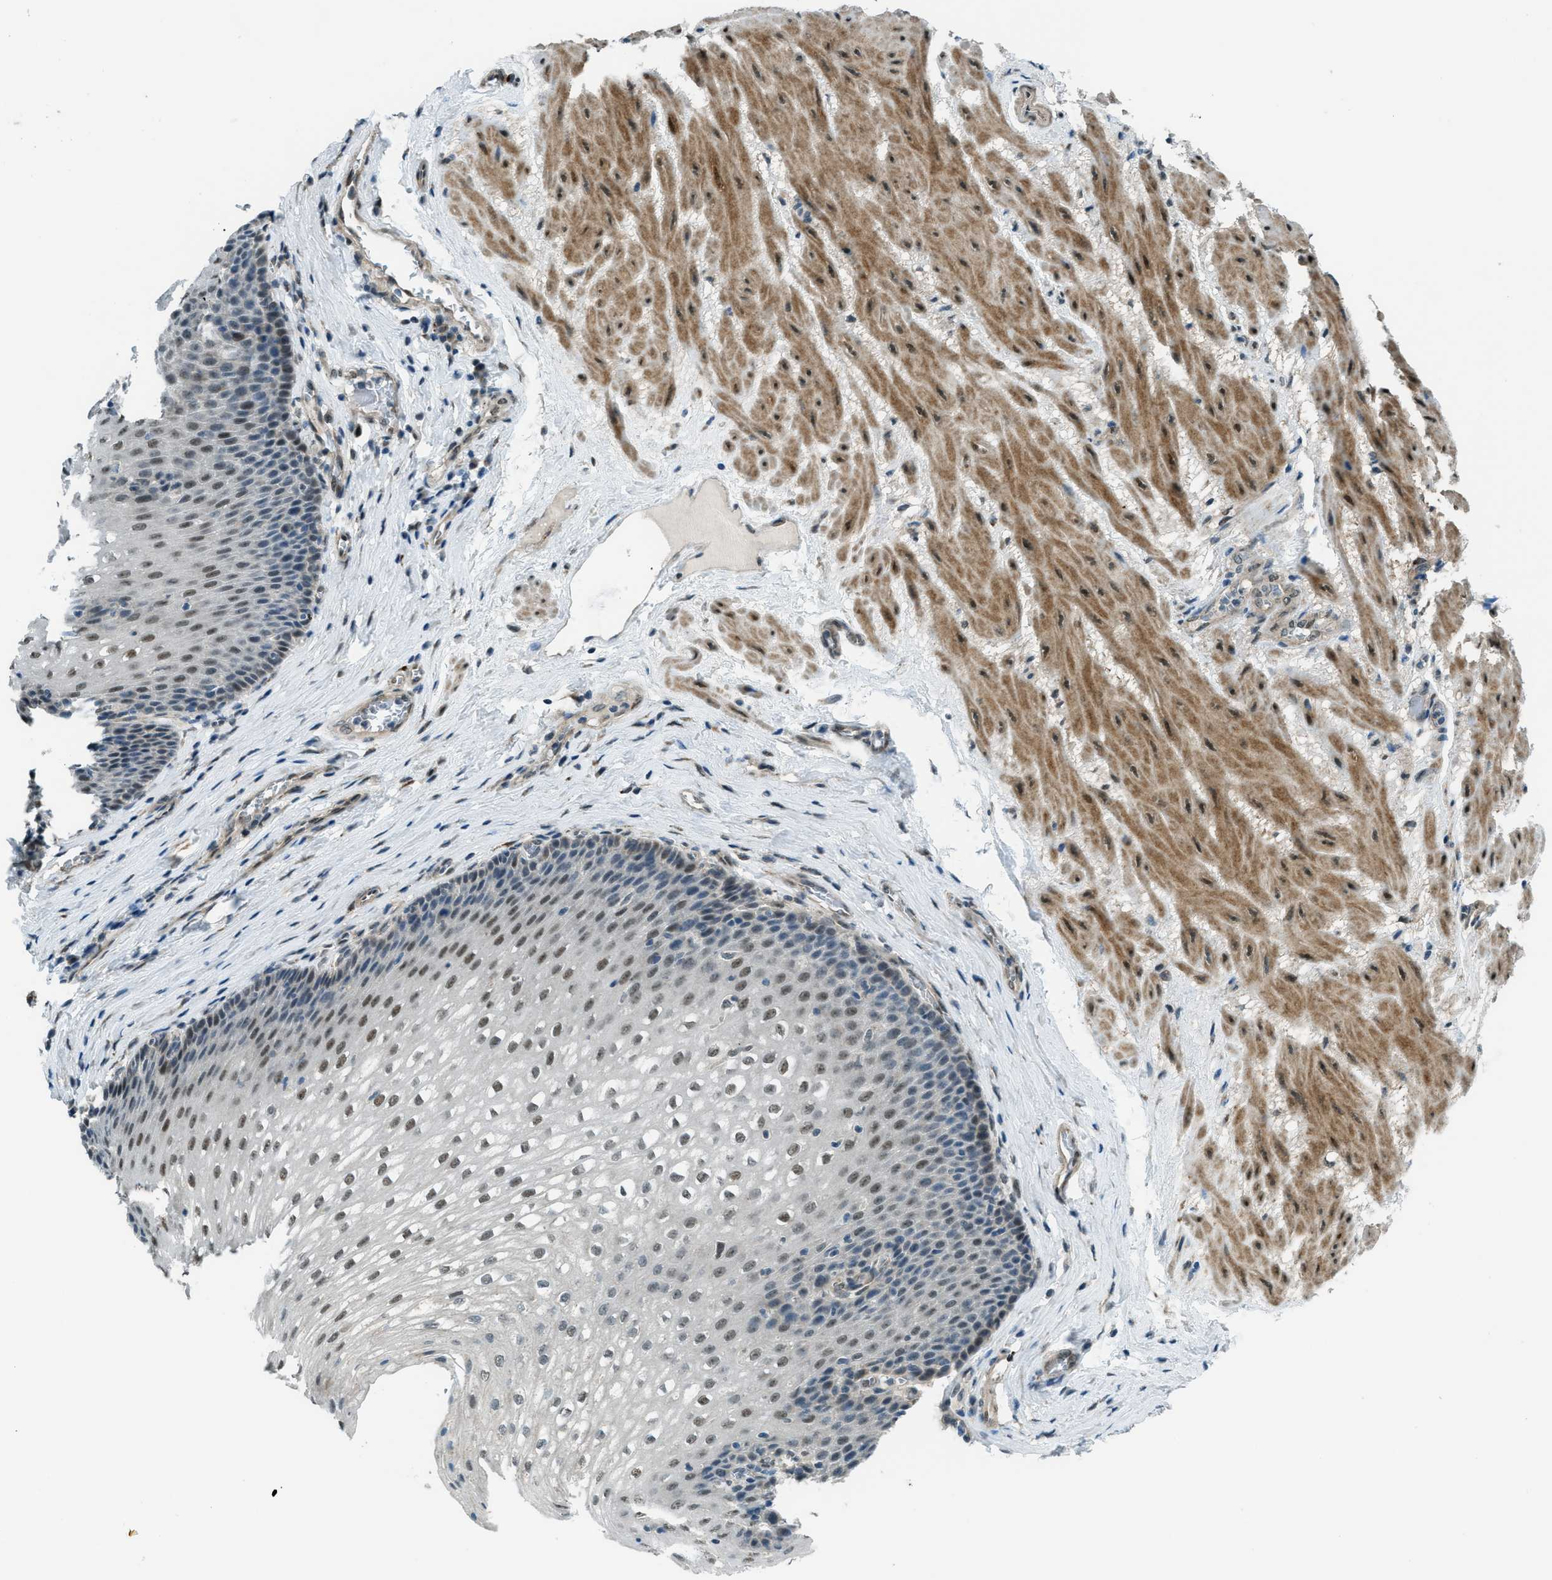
{"staining": {"intensity": "moderate", "quantity": "25%-75%", "location": "nuclear"}, "tissue": "esophagus", "cell_type": "Squamous epithelial cells", "image_type": "normal", "snomed": [{"axis": "morphology", "description": "Normal tissue, NOS"}, {"axis": "topography", "description": "Esophagus"}], "caption": "Immunohistochemistry (IHC) (DAB (3,3'-diaminobenzidine)) staining of unremarkable esophagus exhibits moderate nuclear protein positivity in about 25%-75% of squamous epithelial cells. (DAB IHC with brightfield microscopy, high magnification).", "gene": "NPEPL1", "patient": {"sex": "male", "age": 48}}